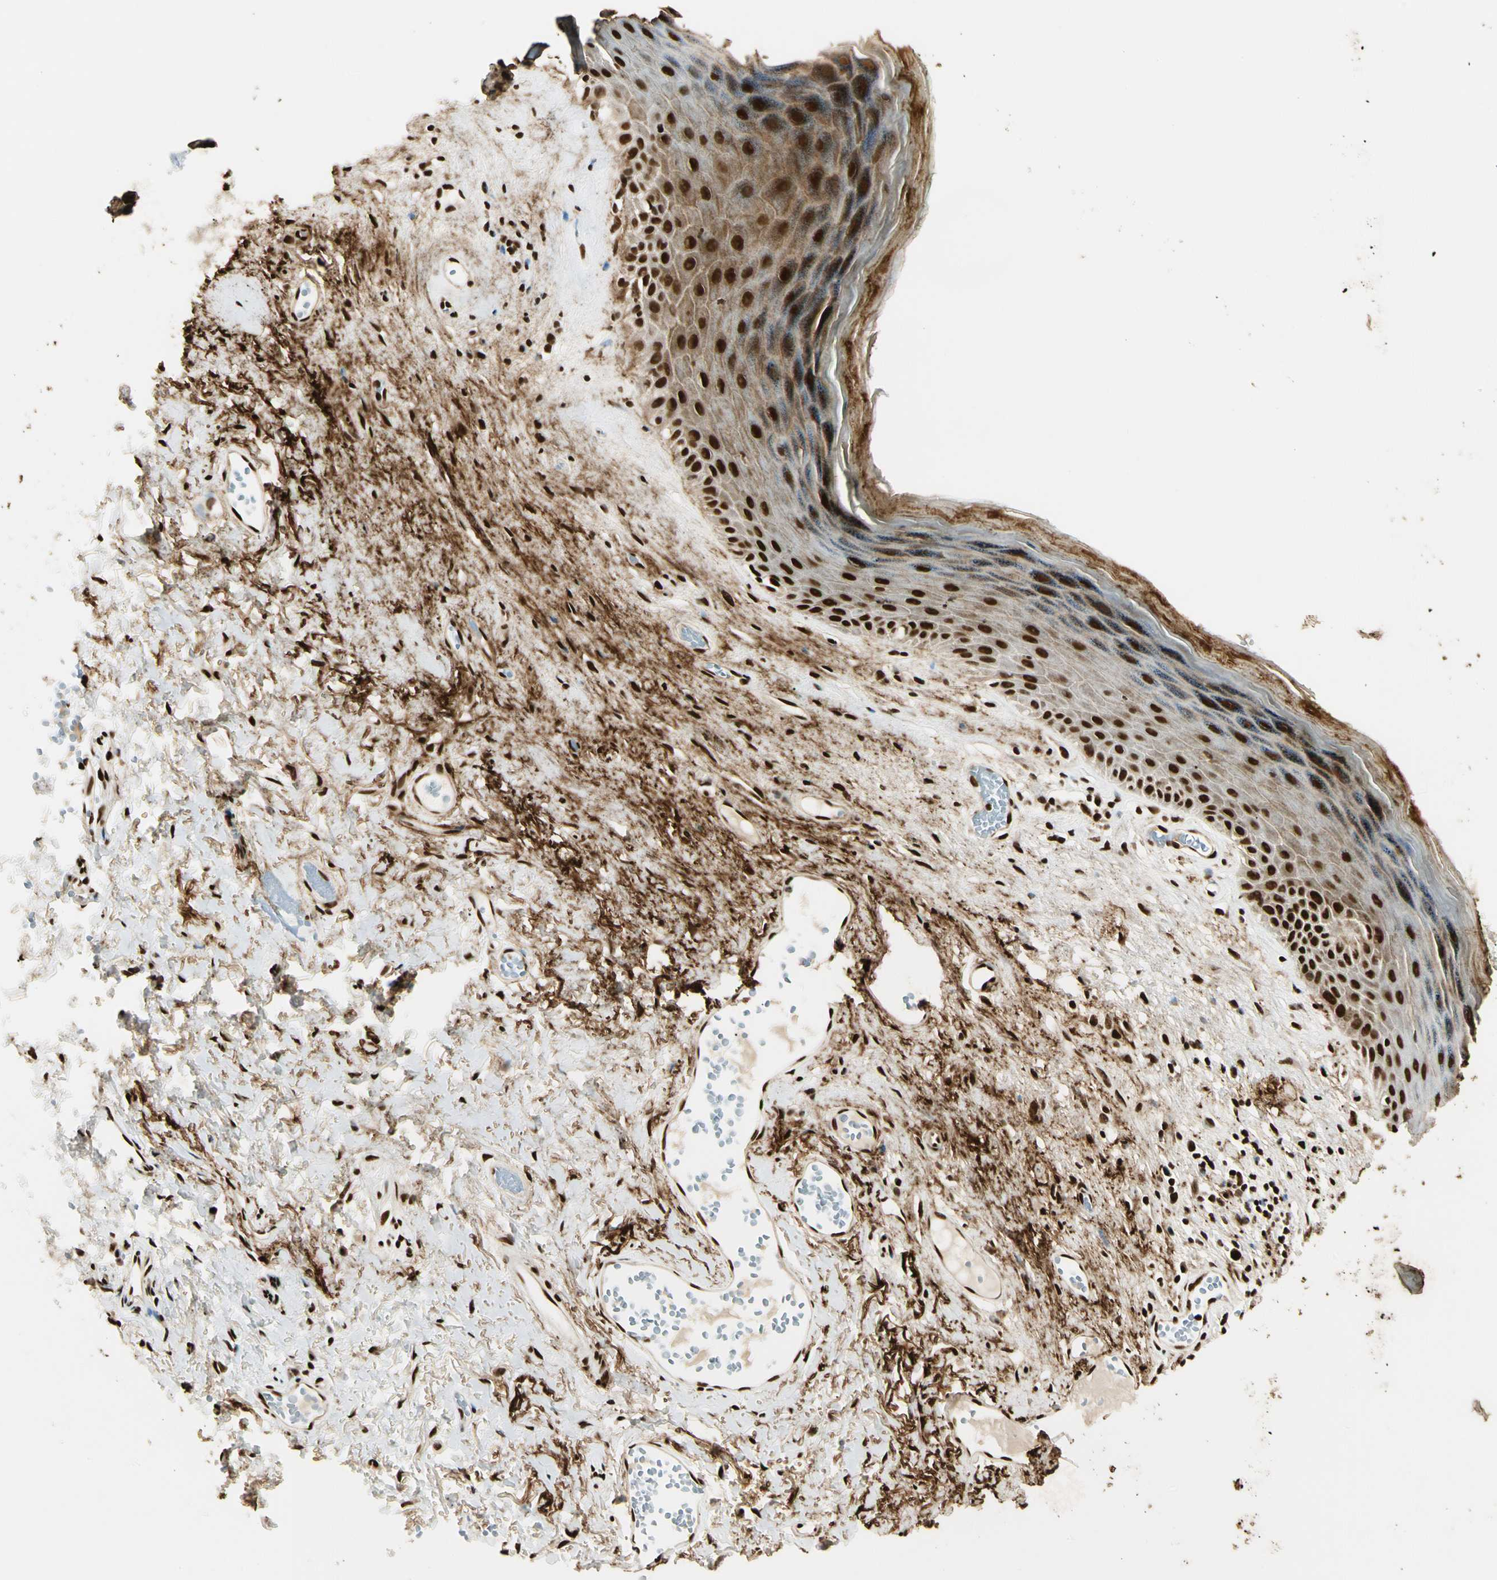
{"staining": {"intensity": "strong", "quantity": ">75%", "location": "cytoplasmic/membranous,nuclear"}, "tissue": "skin", "cell_type": "Epidermal cells", "image_type": "normal", "snomed": [{"axis": "morphology", "description": "Normal tissue, NOS"}, {"axis": "morphology", "description": "Inflammation, NOS"}, {"axis": "topography", "description": "Vulva"}], "caption": "This histopathology image exhibits IHC staining of unremarkable human skin, with high strong cytoplasmic/membranous,nuclear staining in approximately >75% of epidermal cells.", "gene": "FUS", "patient": {"sex": "female", "age": 84}}